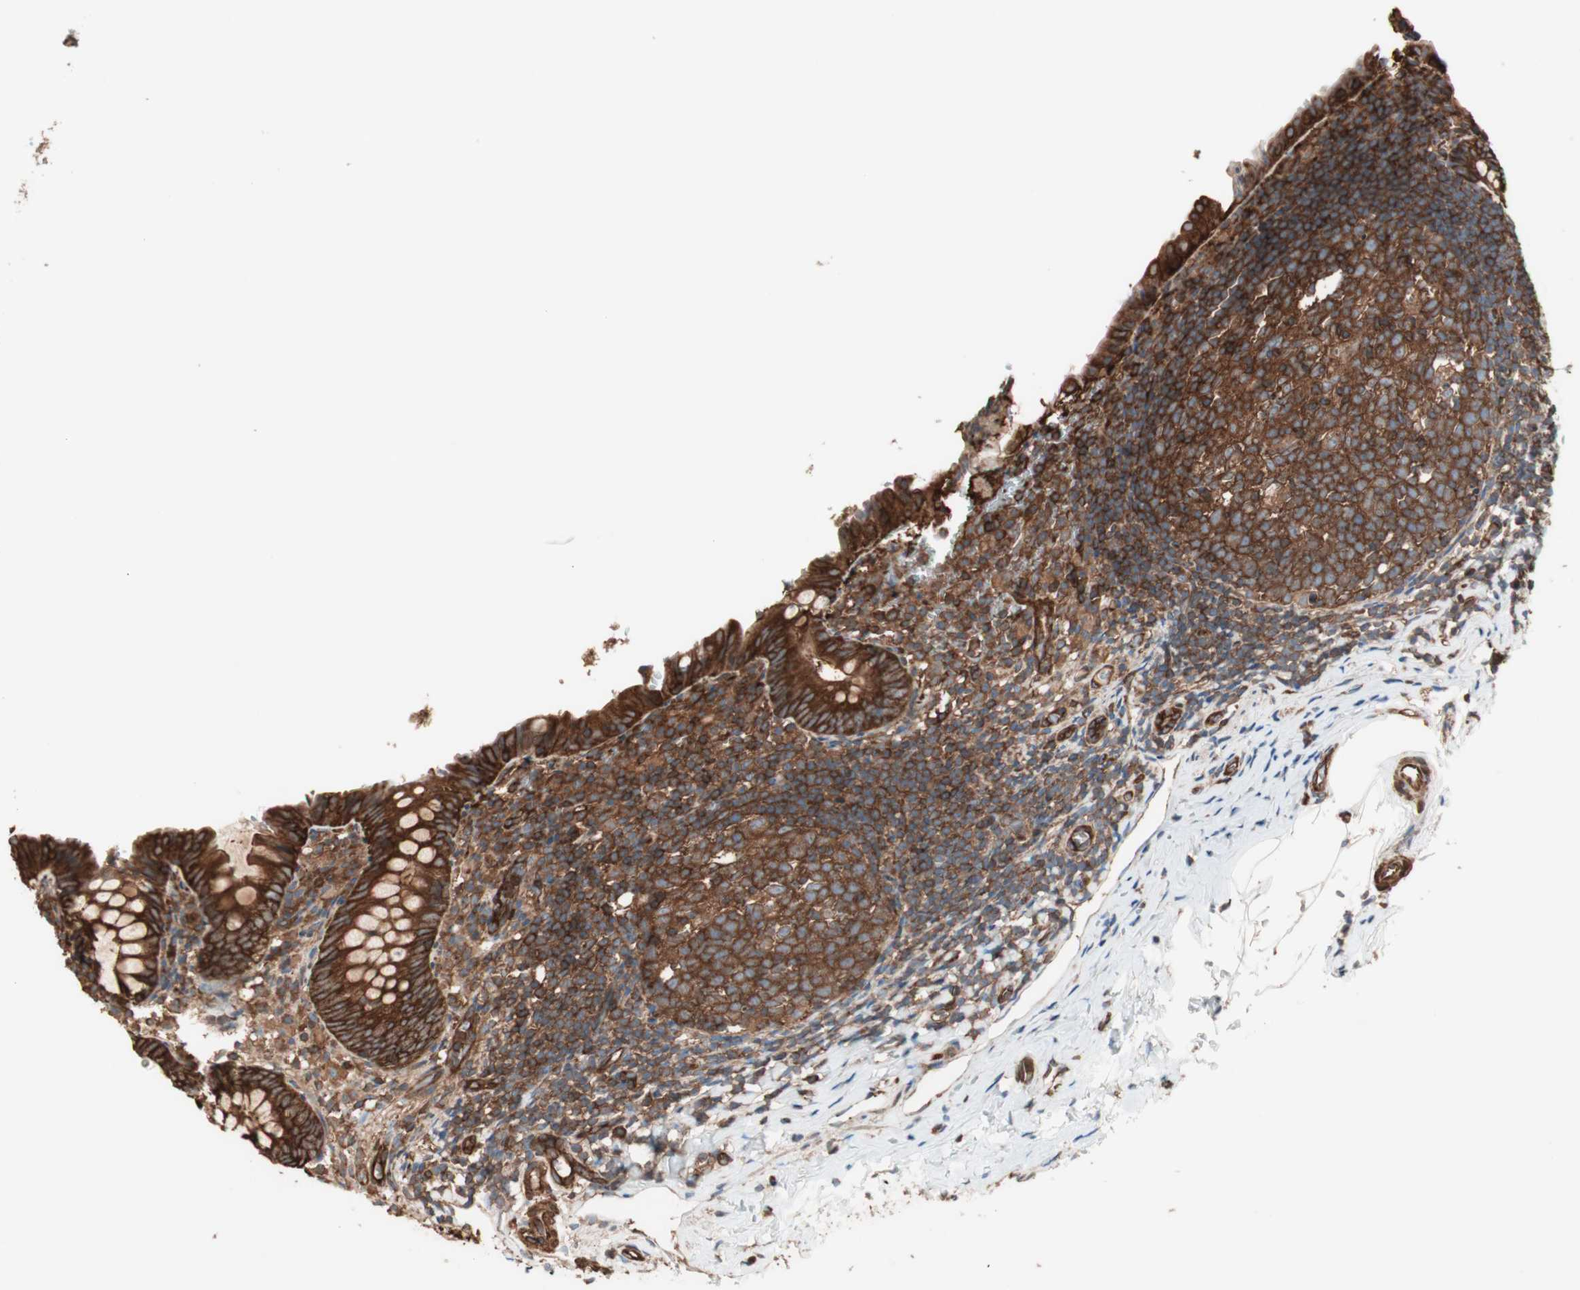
{"staining": {"intensity": "strong", "quantity": ">75%", "location": "cytoplasmic/membranous"}, "tissue": "appendix", "cell_type": "Glandular cells", "image_type": "normal", "snomed": [{"axis": "morphology", "description": "Normal tissue, NOS"}, {"axis": "topography", "description": "Appendix"}], "caption": "Strong cytoplasmic/membranous expression for a protein is present in approximately >75% of glandular cells of benign appendix using immunohistochemistry (IHC).", "gene": "TCP11L1", "patient": {"sex": "female", "age": 10}}